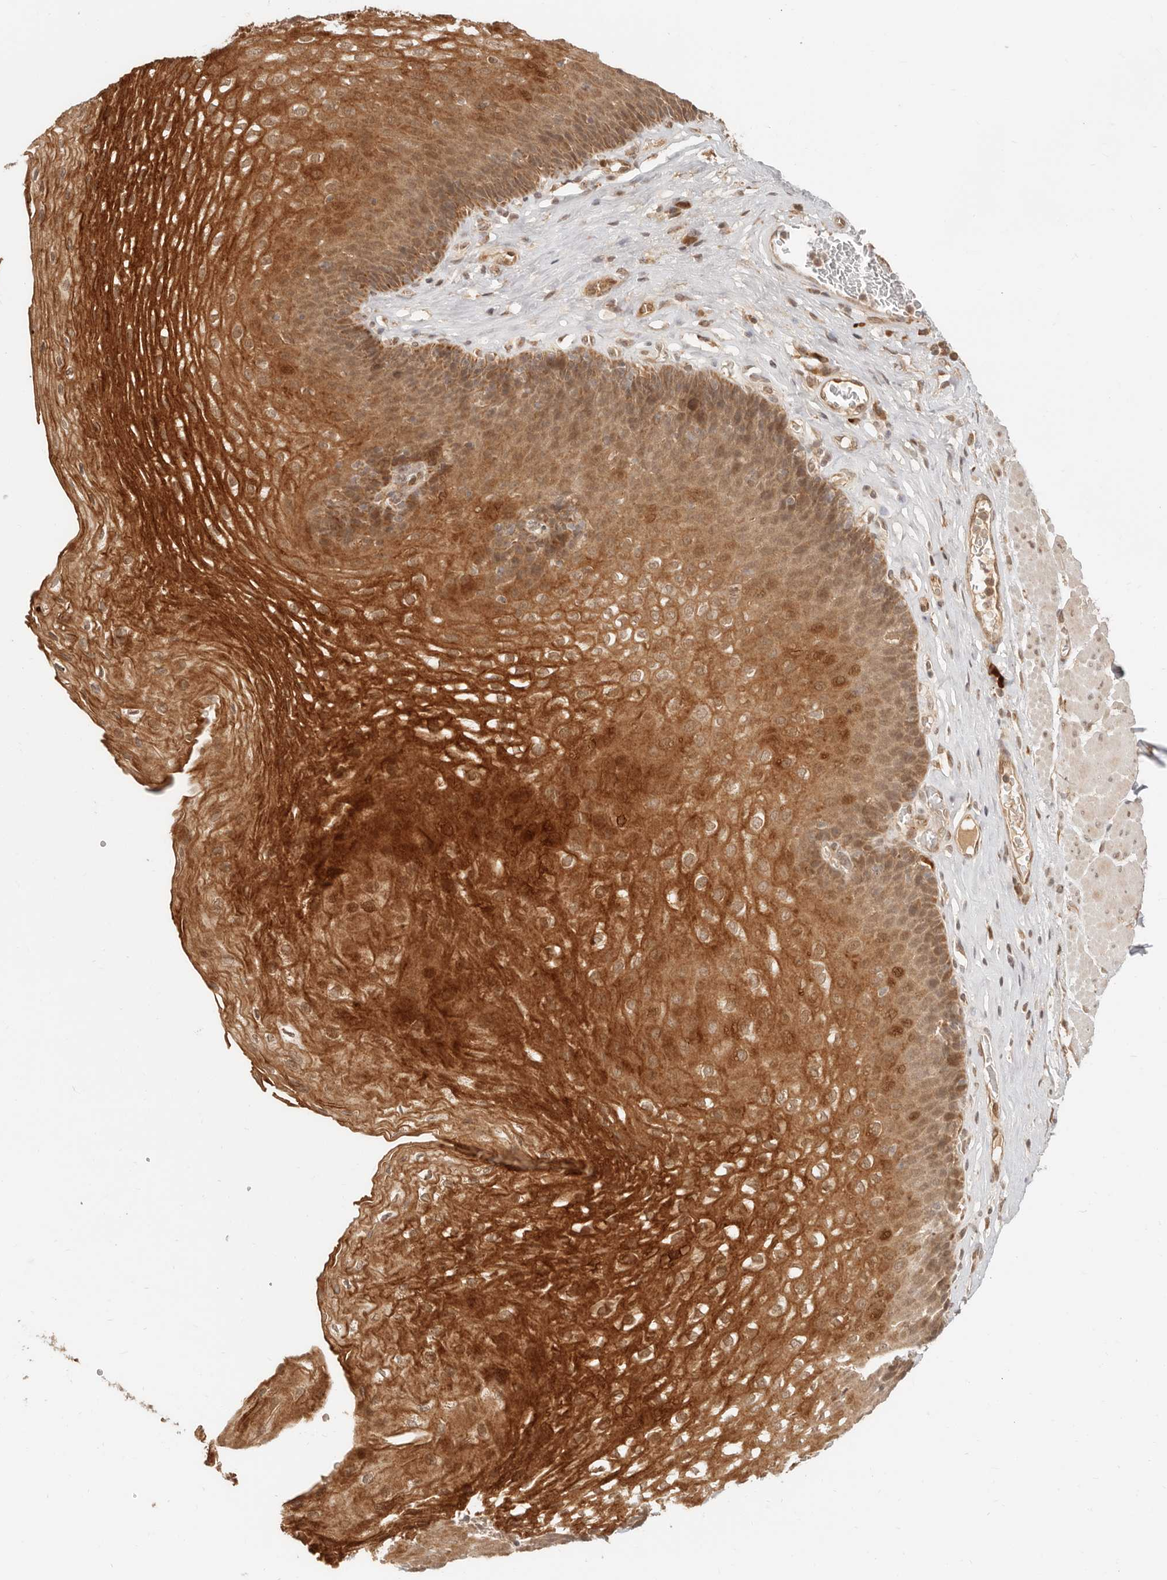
{"staining": {"intensity": "strong", "quantity": "25%-75%", "location": "cytoplasmic/membranous"}, "tissue": "esophagus", "cell_type": "Squamous epithelial cells", "image_type": "normal", "snomed": [{"axis": "morphology", "description": "Normal tissue, NOS"}, {"axis": "topography", "description": "Esophagus"}], "caption": "Esophagus stained with a brown dye reveals strong cytoplasmic/membranous positive expression in about 25%-75% of squamous epithelial cells.", "gene": "BAALC", "patient": {"sex": "female", "age": 66}}